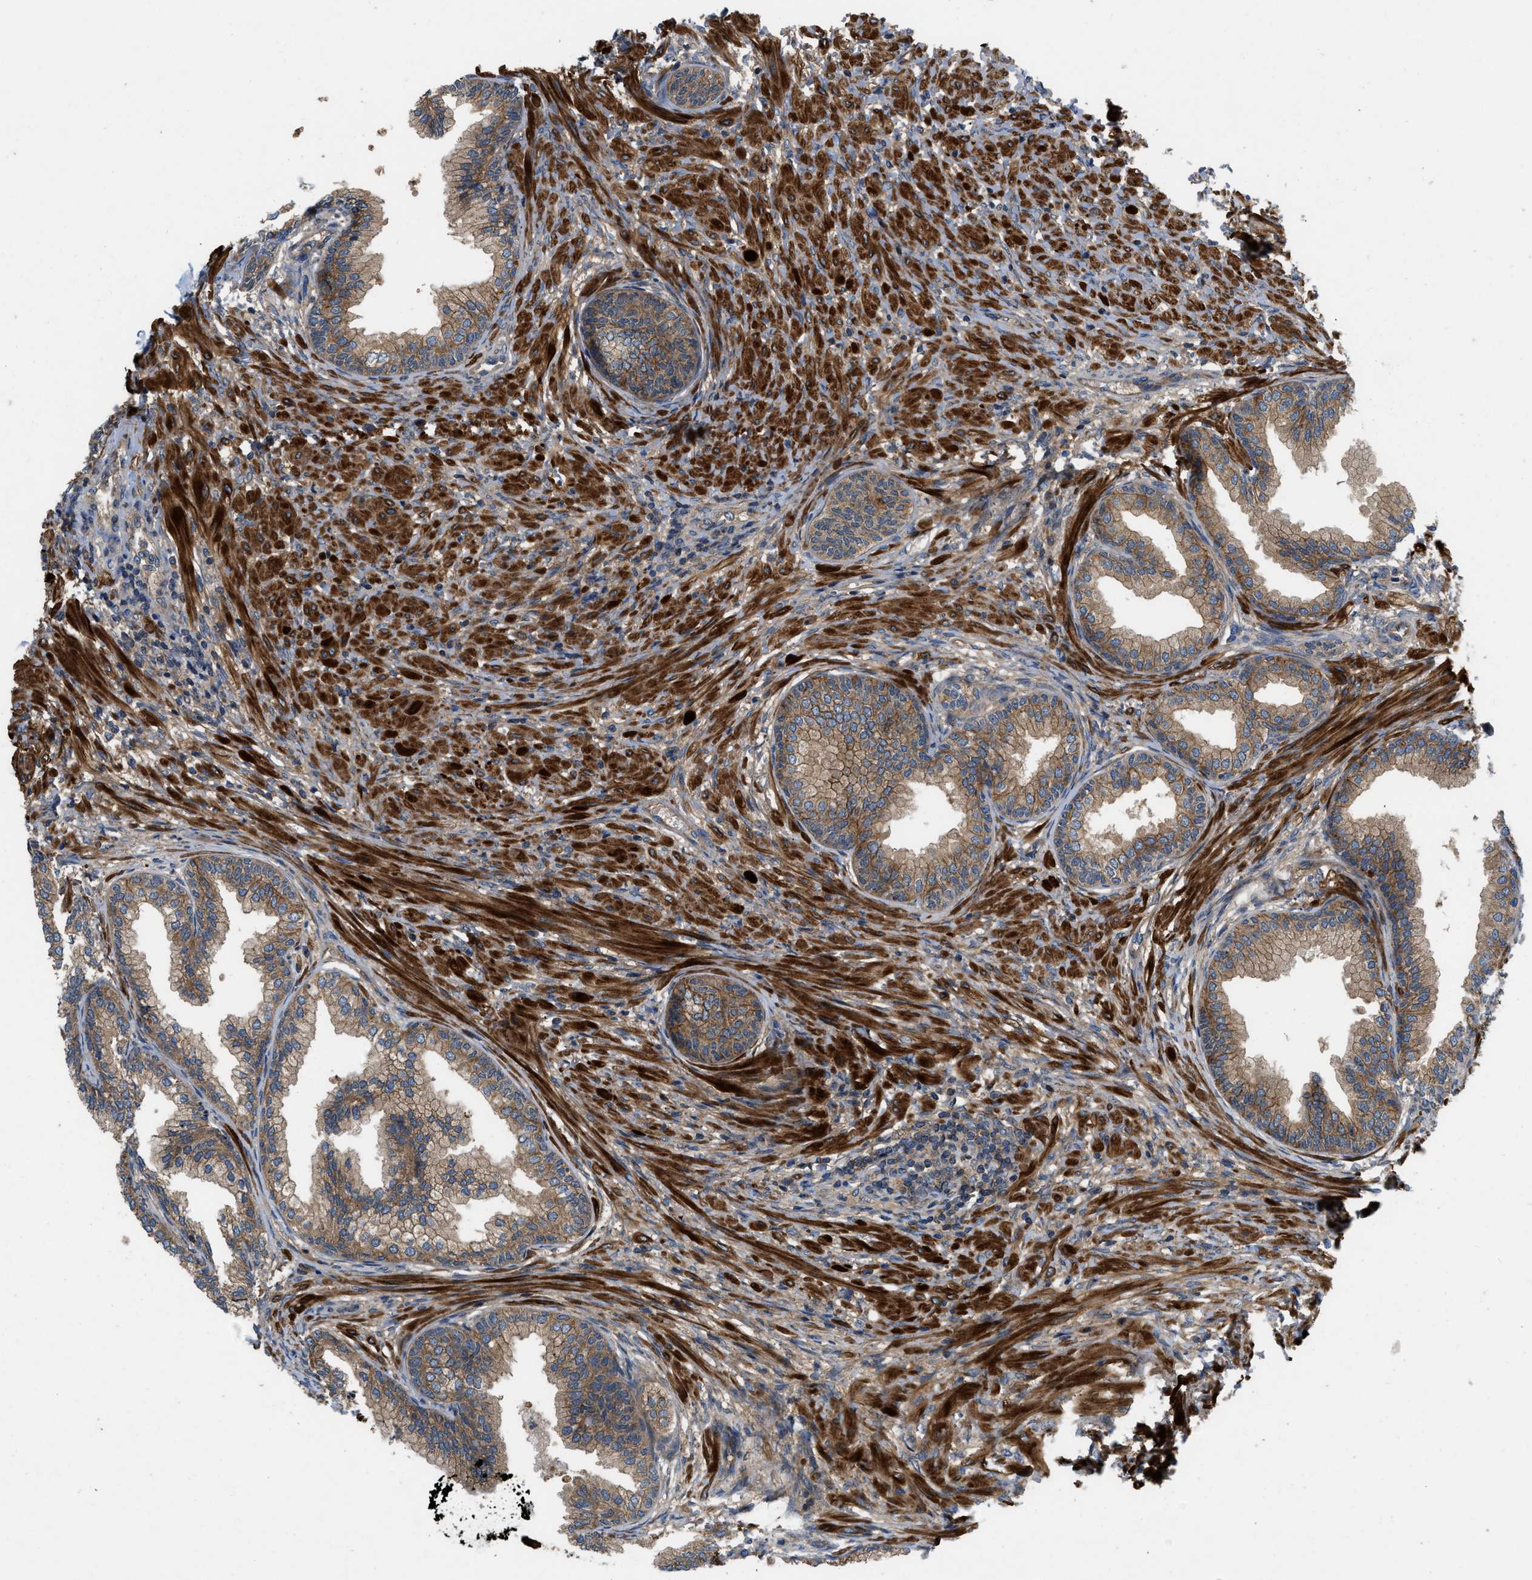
{"staining": {"intensity": "moderate", "quantity": ">75%", "location": "cytoplasmic/membranous"}, "tissue": "prostate", "cell_type": "Glandular cells", "image_type": "normal", "snomed": [{"axis": "morphology", "description": "Normal tissue, NOS"}, {"axis": "topography", "description": "Prostate"}], "caption": "Glandular cells reveal moderate cytoplasmic/membranous expression in about >75% of cells in unremarkable prostate. Immunohistochemistry stains the protein in brown and the nuclei are stained blue.", "gene": "CNNM3", "patient": {"sex": "male", "age": 76}}